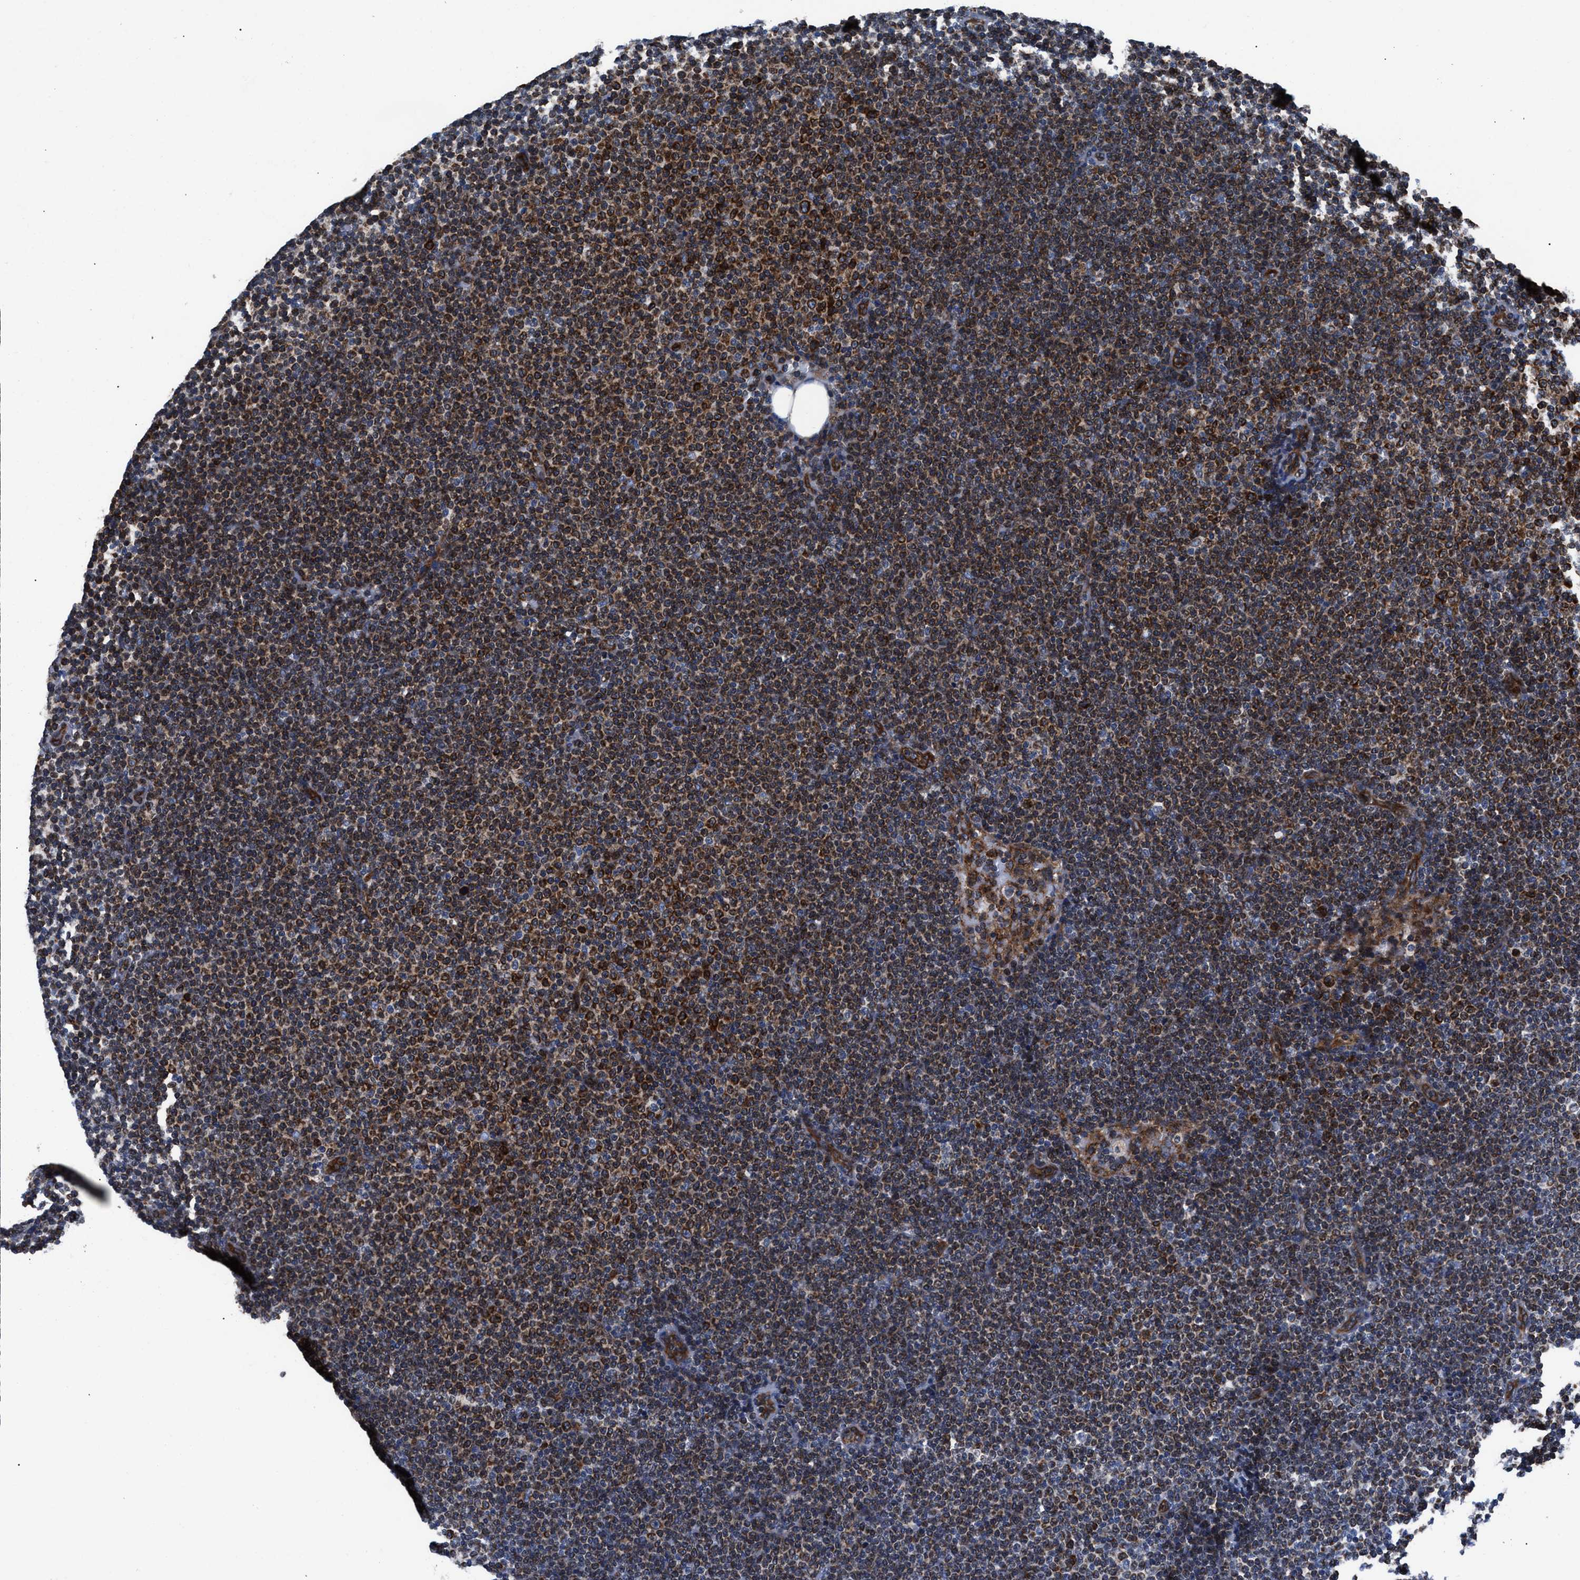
{"staining": {"intensity": "strong", "quantity": "25%-75%", "location": "cytoplasmic/membranous"}, "tissue": "lymphoma", "cell_type": "Tumor cells", "image_type": "cancer", "snomed": [{"axis": "morphology", "description": "Malignant lymphoma, non-Hodgkin's type, Low grade"}, {"axis": "topography", "description": "Lymph node"}], "caption": "DAB immunohistochemical staining of human lymphoma exhibits strong cytoplasmic/membranous protein expression in about 25%-75% of tumor cells. Immunohistochemistry stains the protein in brown and the nuclei are stained blue.", "gene": "PRR15L", "patient": {"sex": "female", "age": 53}}